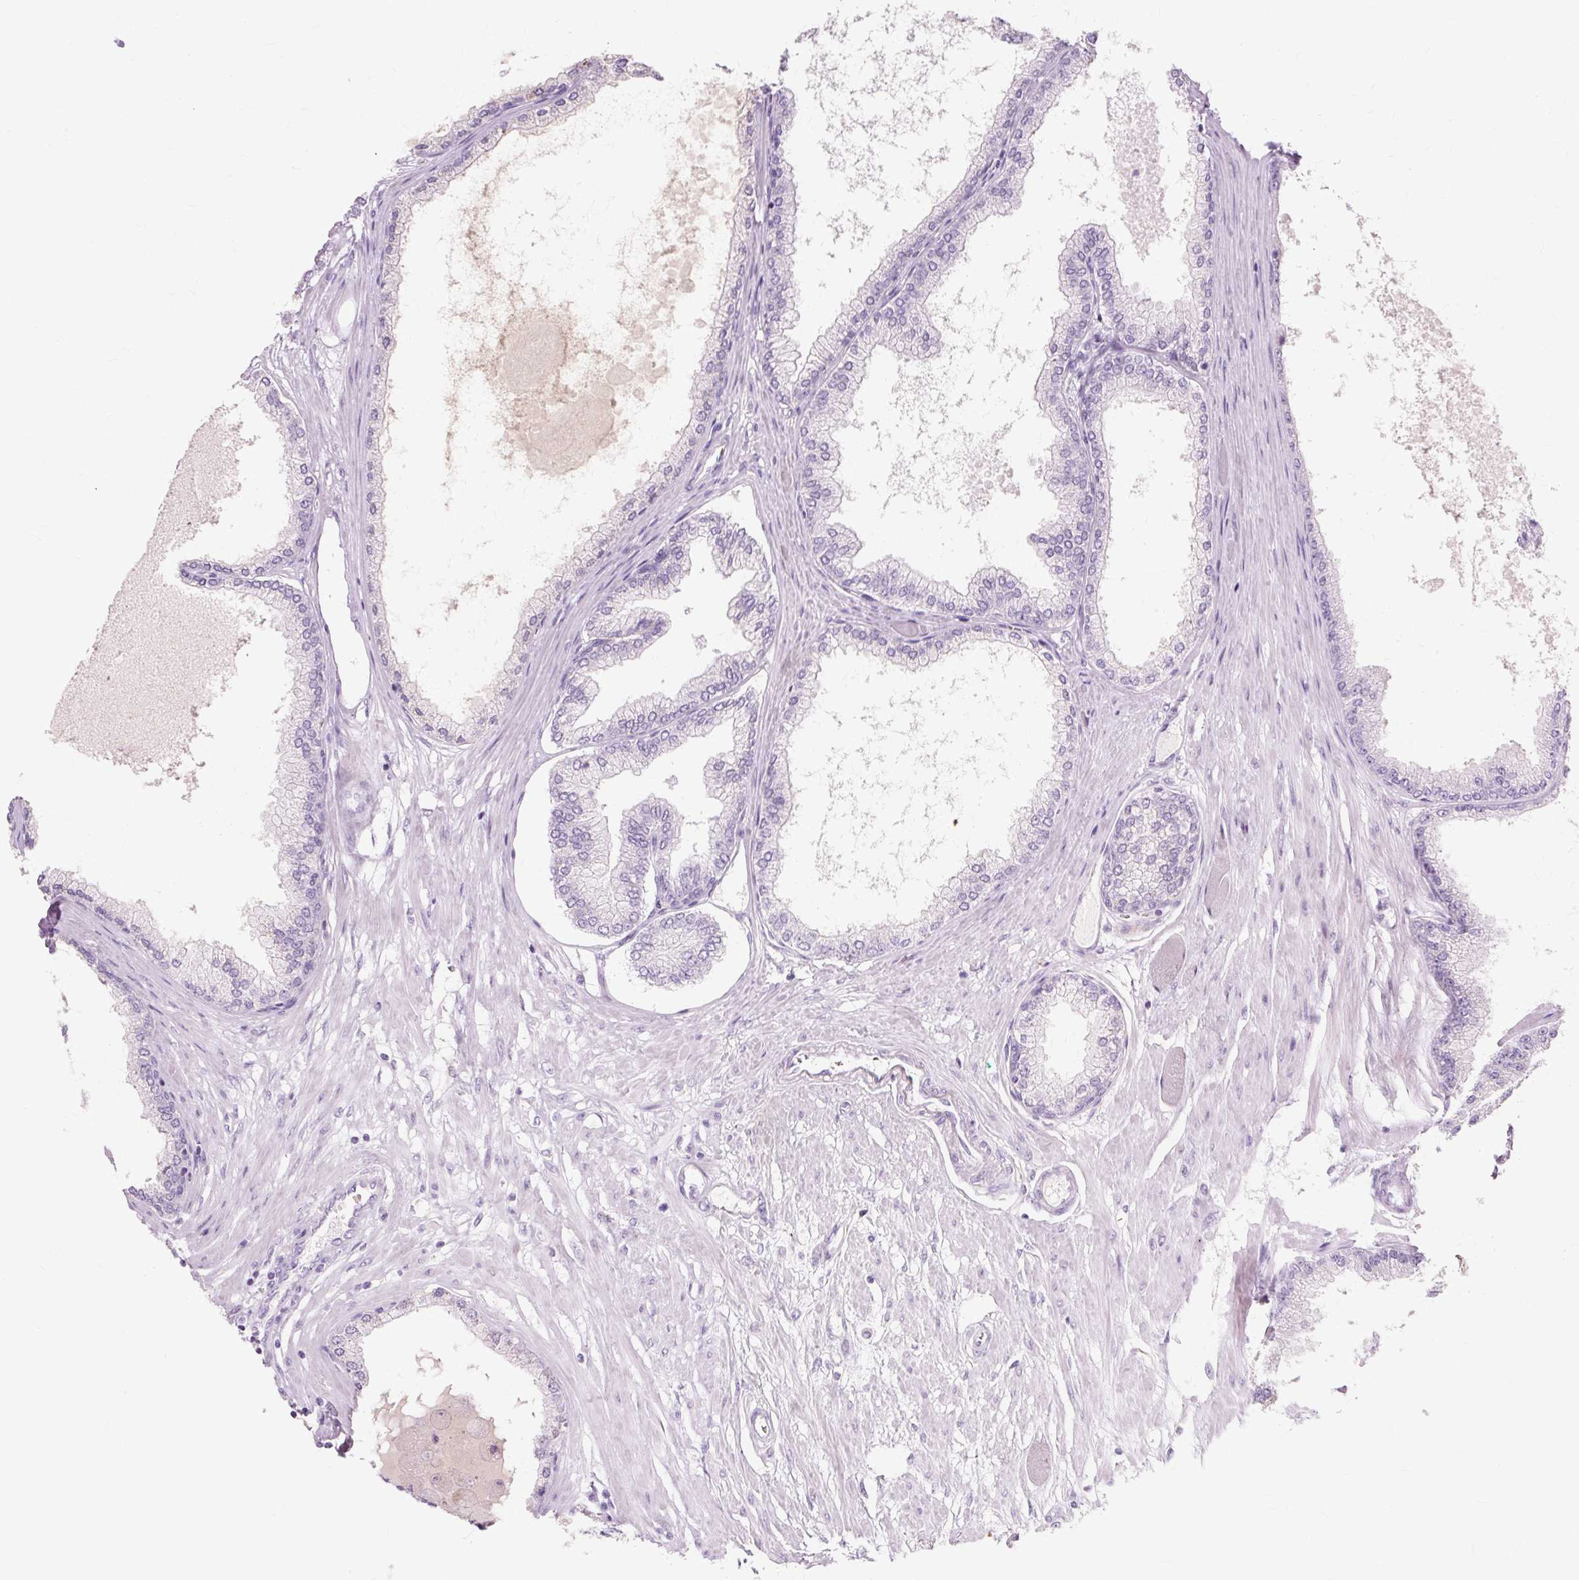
{"staining": {"intensity": "negative", "quantity": "none", "location": "none"}, "tissue": "prostate cancer", "cell_type": "Tumor cells", "image_type": "cancer", "snomed": [{"axis": "morphology", "description": "Adenocarcinoma, Low grade"}, {"axis": "topography", "description": "Prostate"}], "caption": "There is no significant positivity in tumor cells of low-grade adenocarcinoma (prostate). Nuclei are stained in blue.", "gene": "IRX2", "patient": {"sex": "male", "age": 63}}